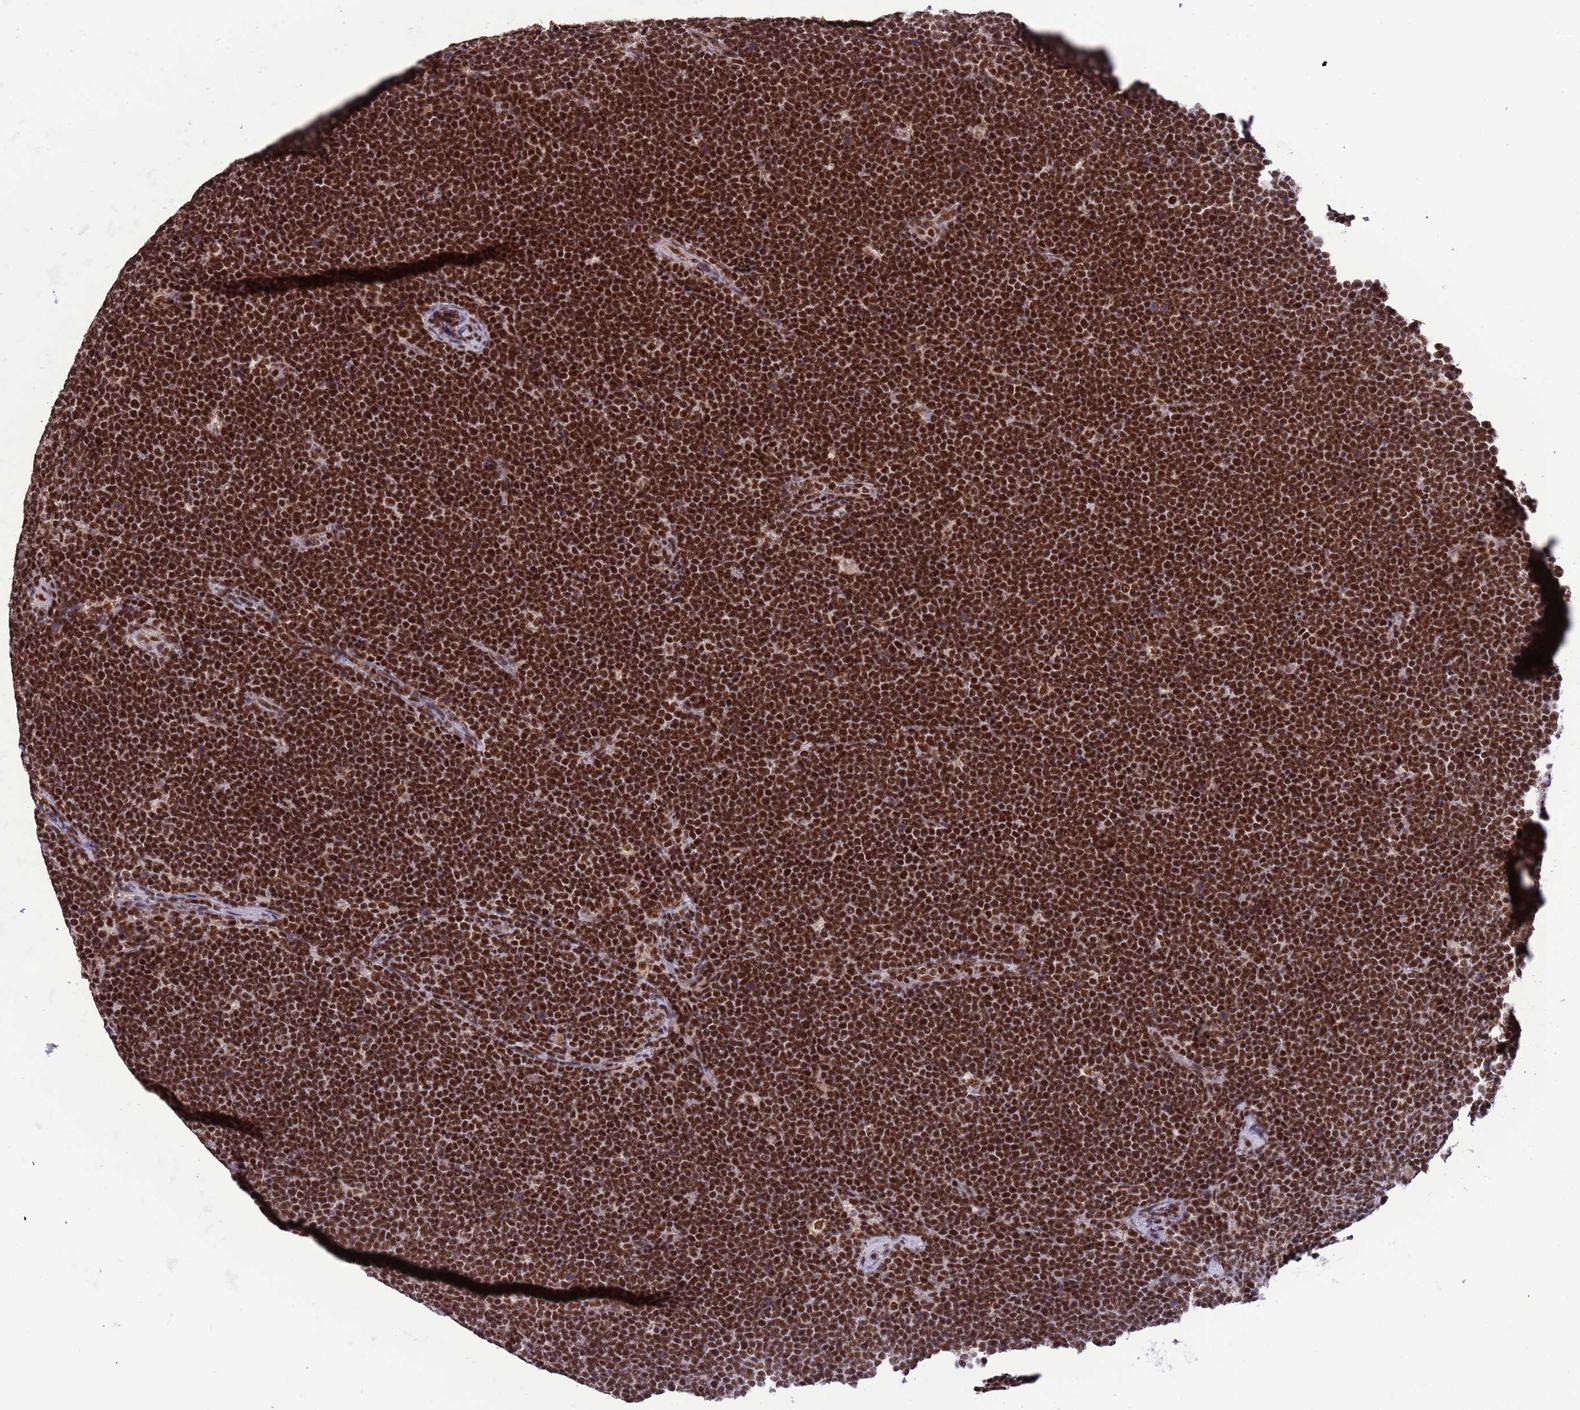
{"staining": {"intensity": "strong", "quantity": ">75%", "location": "nuclear"}, "tissue": "lymphoma", "cell_type": "Tumor cells", "image_type": "cancer", "snomed": [{"axis": "morphology", "description": "Malignant lymphoma, non-Hodgkin's type, High grade"}, {"axis": "topography", "description": "Lymph node"}], "caption": "Tumor cells demonstrate high levels of strong nuclear positivity in about >75% of cells in human malignant lymphoma, non-Hodgkin's type (high-grade).", "gene": "SRRT", "patient": {"sex": "male", "age": 13}}